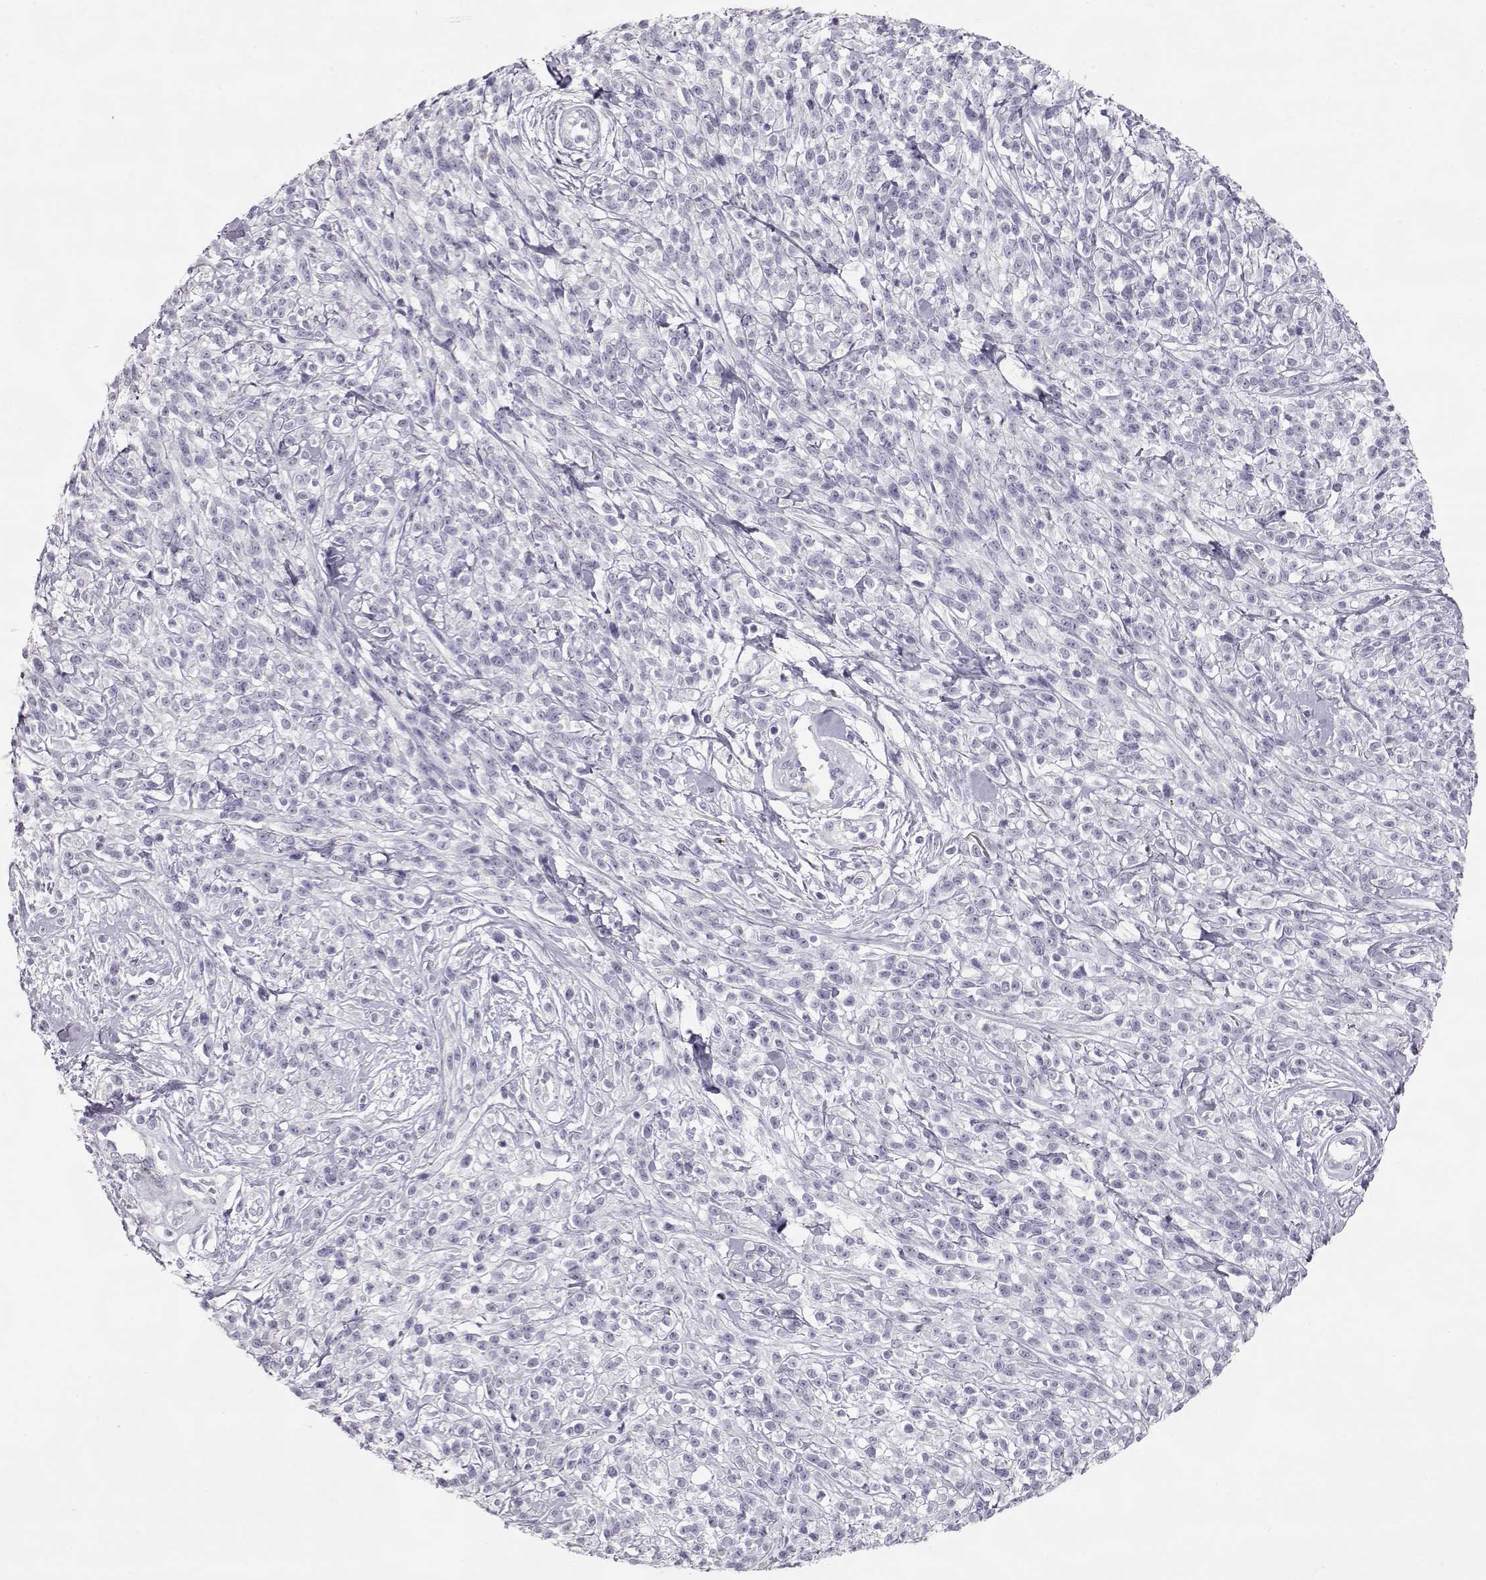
{"staining": {"intensity": "negative", "quantity": "none", "location": "none"}, "tissue": "melanoma", "cell_type": "Tumor cells", "image_type": "cancer", "snomed": [{"axis": "morphology", "description": "Malignant melanoma, NOS"}, {"axis": "topography", "description": "Skin"}, {"axis": "topography", "description": "Skin of trunk"}], "caption": "The immunohistochemistry histopathology image has no significant staining in tumor cells of melanoma tissue.", "gene": "SLITRK3", "patient": {"sex": "male", "age": 74}}